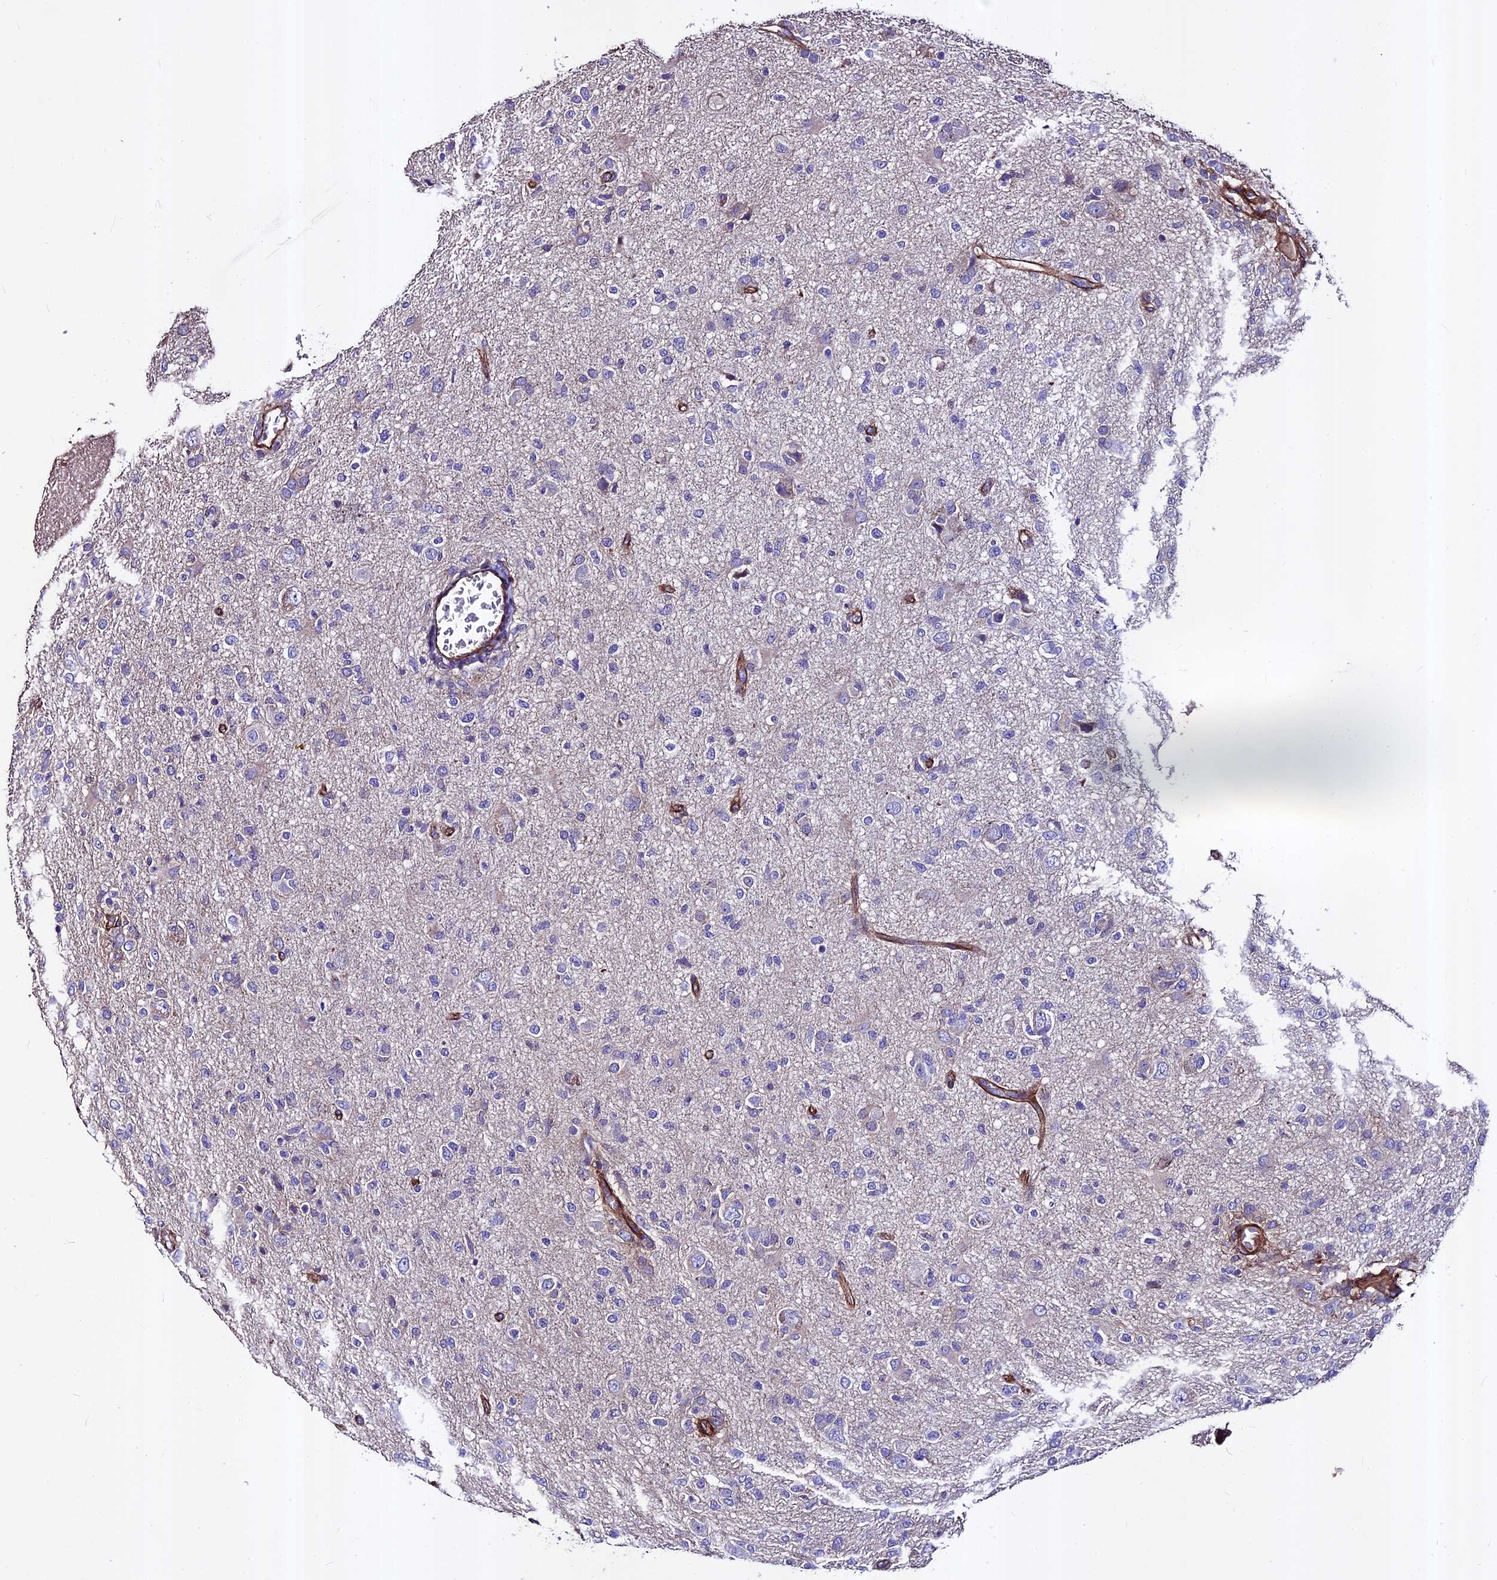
{"staining": {"intensity": "negative", "quantity": "none", "location": "none"}, "tissue": "glioma", "cell_type": "Tumor cells", "image_type": "cancer", "snomed": [{"axis": "morphology", "description": "Glioma, malignant, High grade"}, {"axis": "topography", "description": "Brain"}], "caption": "IHC of glioma displays no expression in tumor cells.", "gene": "EVA1B", "patient": {"sex": "female", "age": 57}}